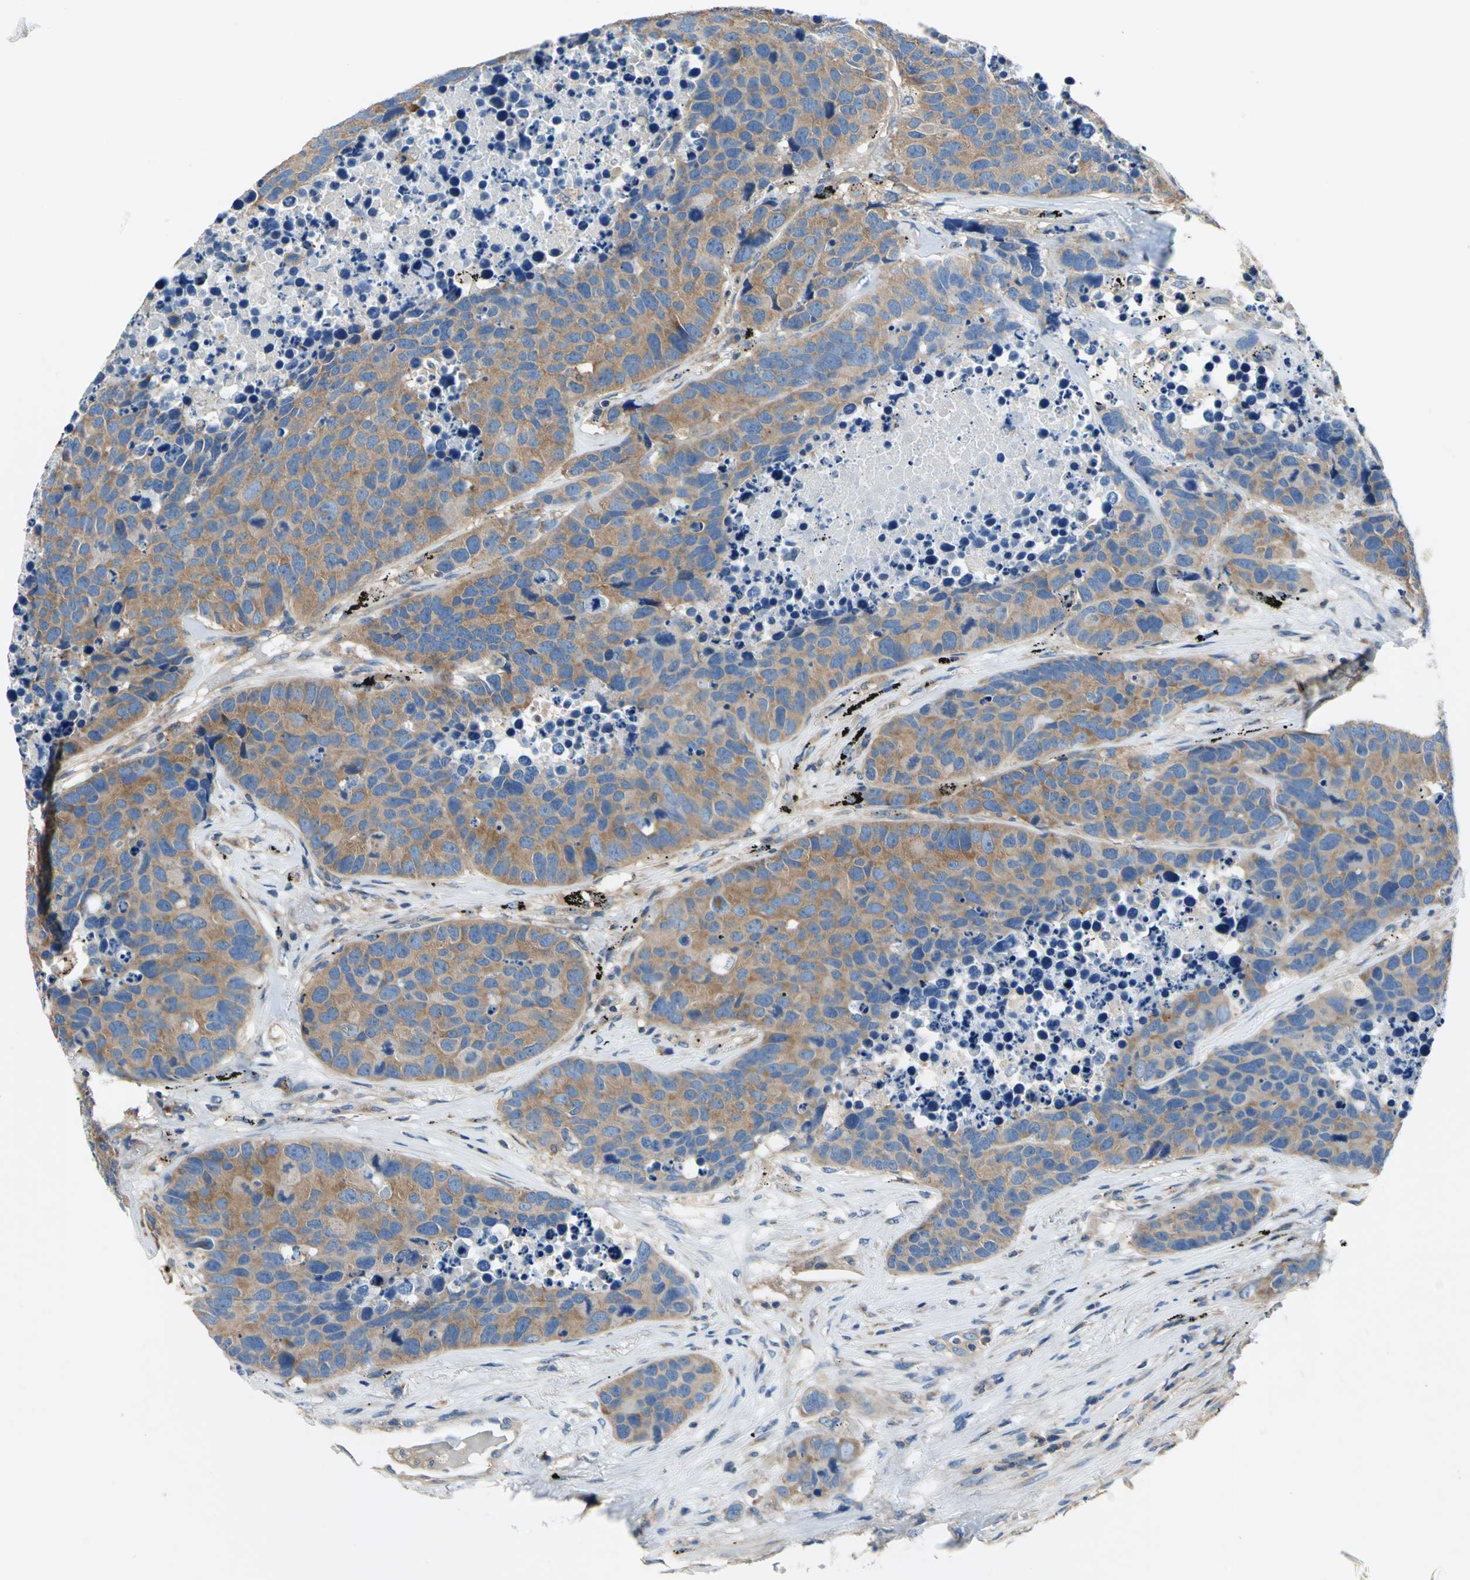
{"staining": {"intensity": "moderate", "quantity": ">75%", "location": "cytoplasmic/membranous"}, "tissue": "carcinoid", "cell_type": "Tumor cells", "image_type": "cancer", "snomed": [{"axis": "morphology", "description": "Carcinoid, malignant, NOS"}, {"axis": "topography", "description": "Lung"}], "caption": "Tumor cells demonstrate moderate cytoplasmic/membranous positivity in about >75% of cells in carcinoid (malignant).", "gene": "DDX3Y", "patient": {"sex": "male", "age": 60}}